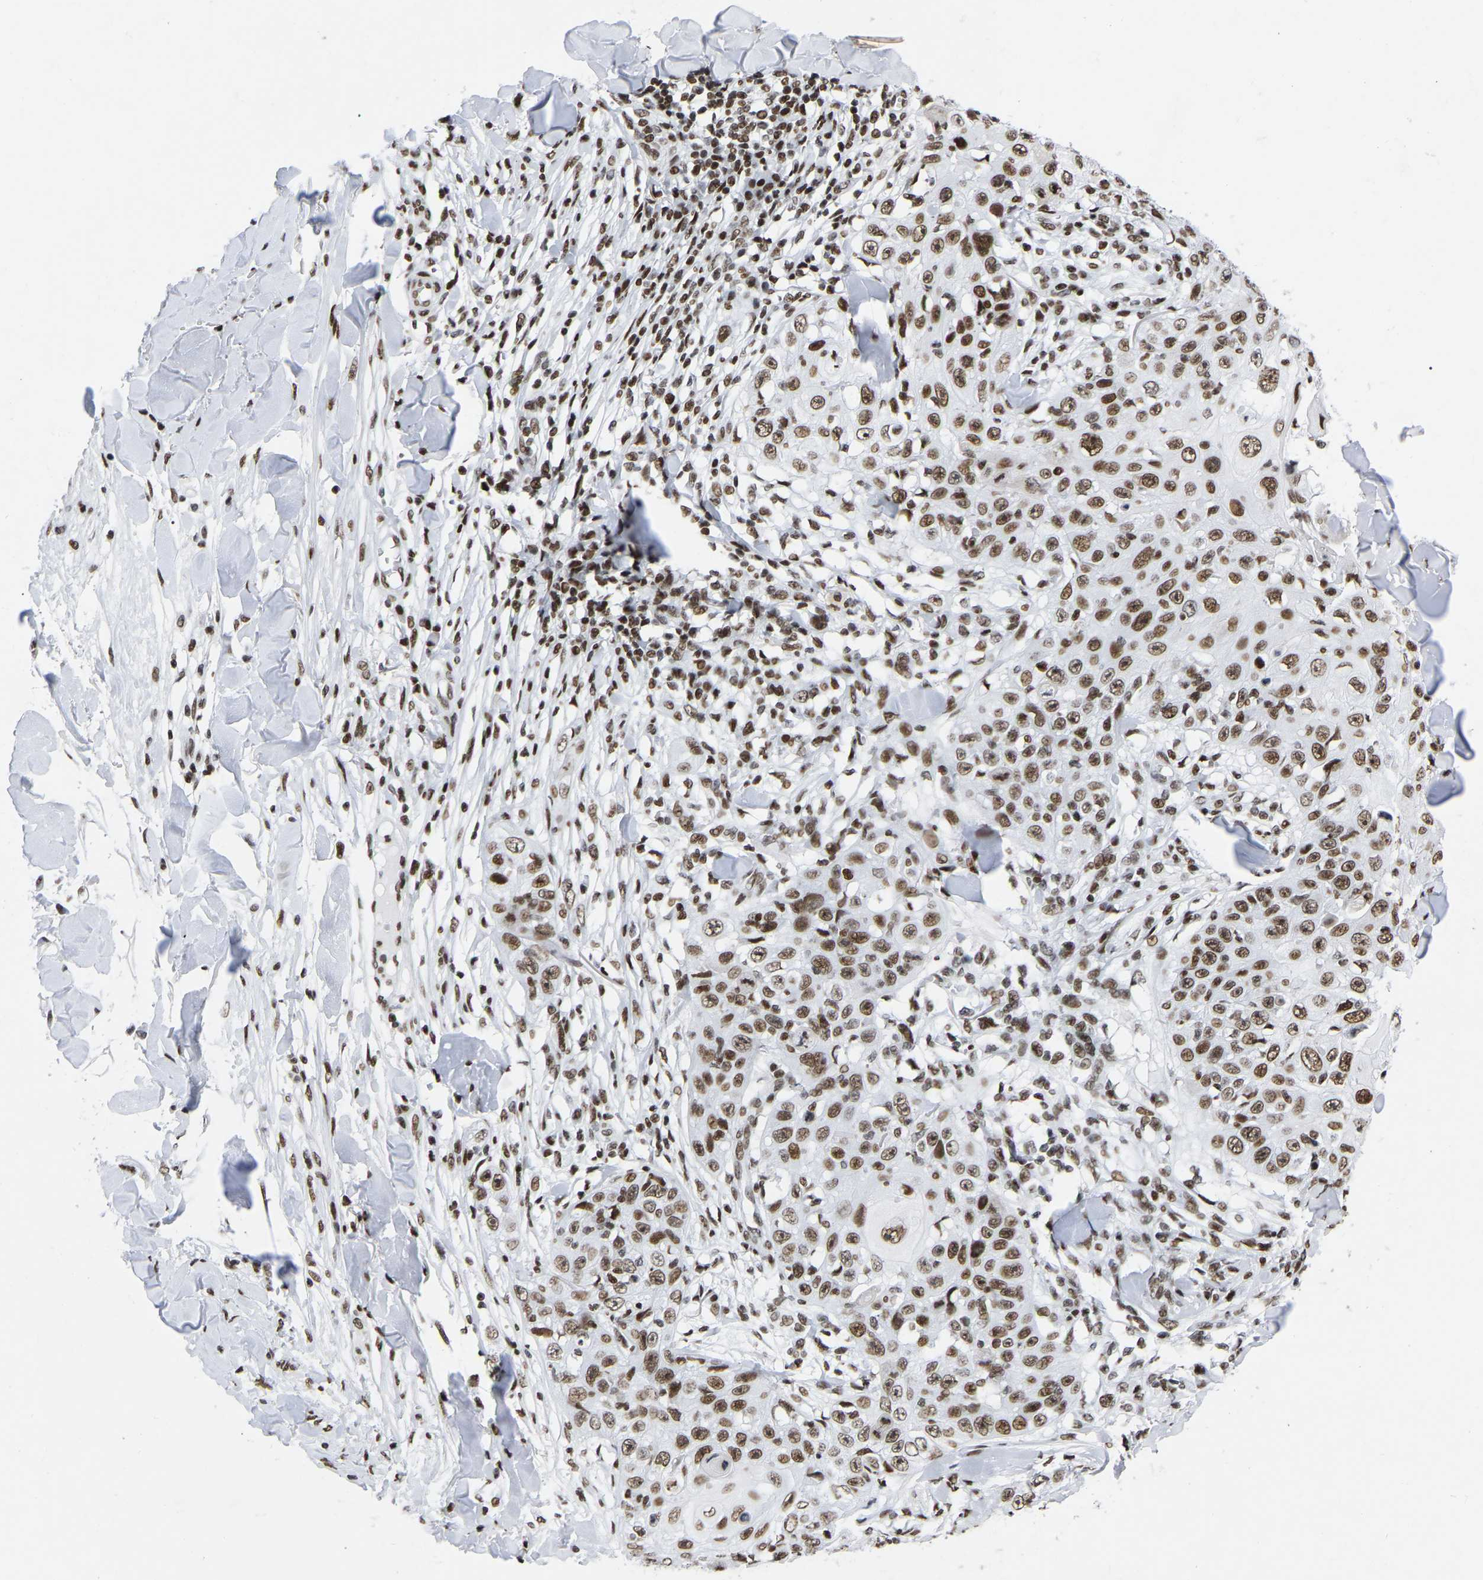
{"staining": {"intensity": "moderate", "quantity": ">75%", "location": "nuclear"}, "tissue": "skin cancer", "cell_type": "Tumor cells", "image_type": "cancer", "snomed": [{"axis": "morphology", "description": "Squamous cell carcinoma, NOS"}, {"axis": "topography", "description": "Skin"}], "caption": "Immunohistochemistry staining of squamous cell carcinoma (skin), which demonstrates medium levels of moderate nuclear positivity in about >75% of tumor cells indicating moderate nuclear protein positivity. The staining was performed using DAB (brown) for protein detection and nuclei were counterstained in hematoxylin (blue).", "gene": "PRCC", "patient": {"sex": "male", "age": 86}}